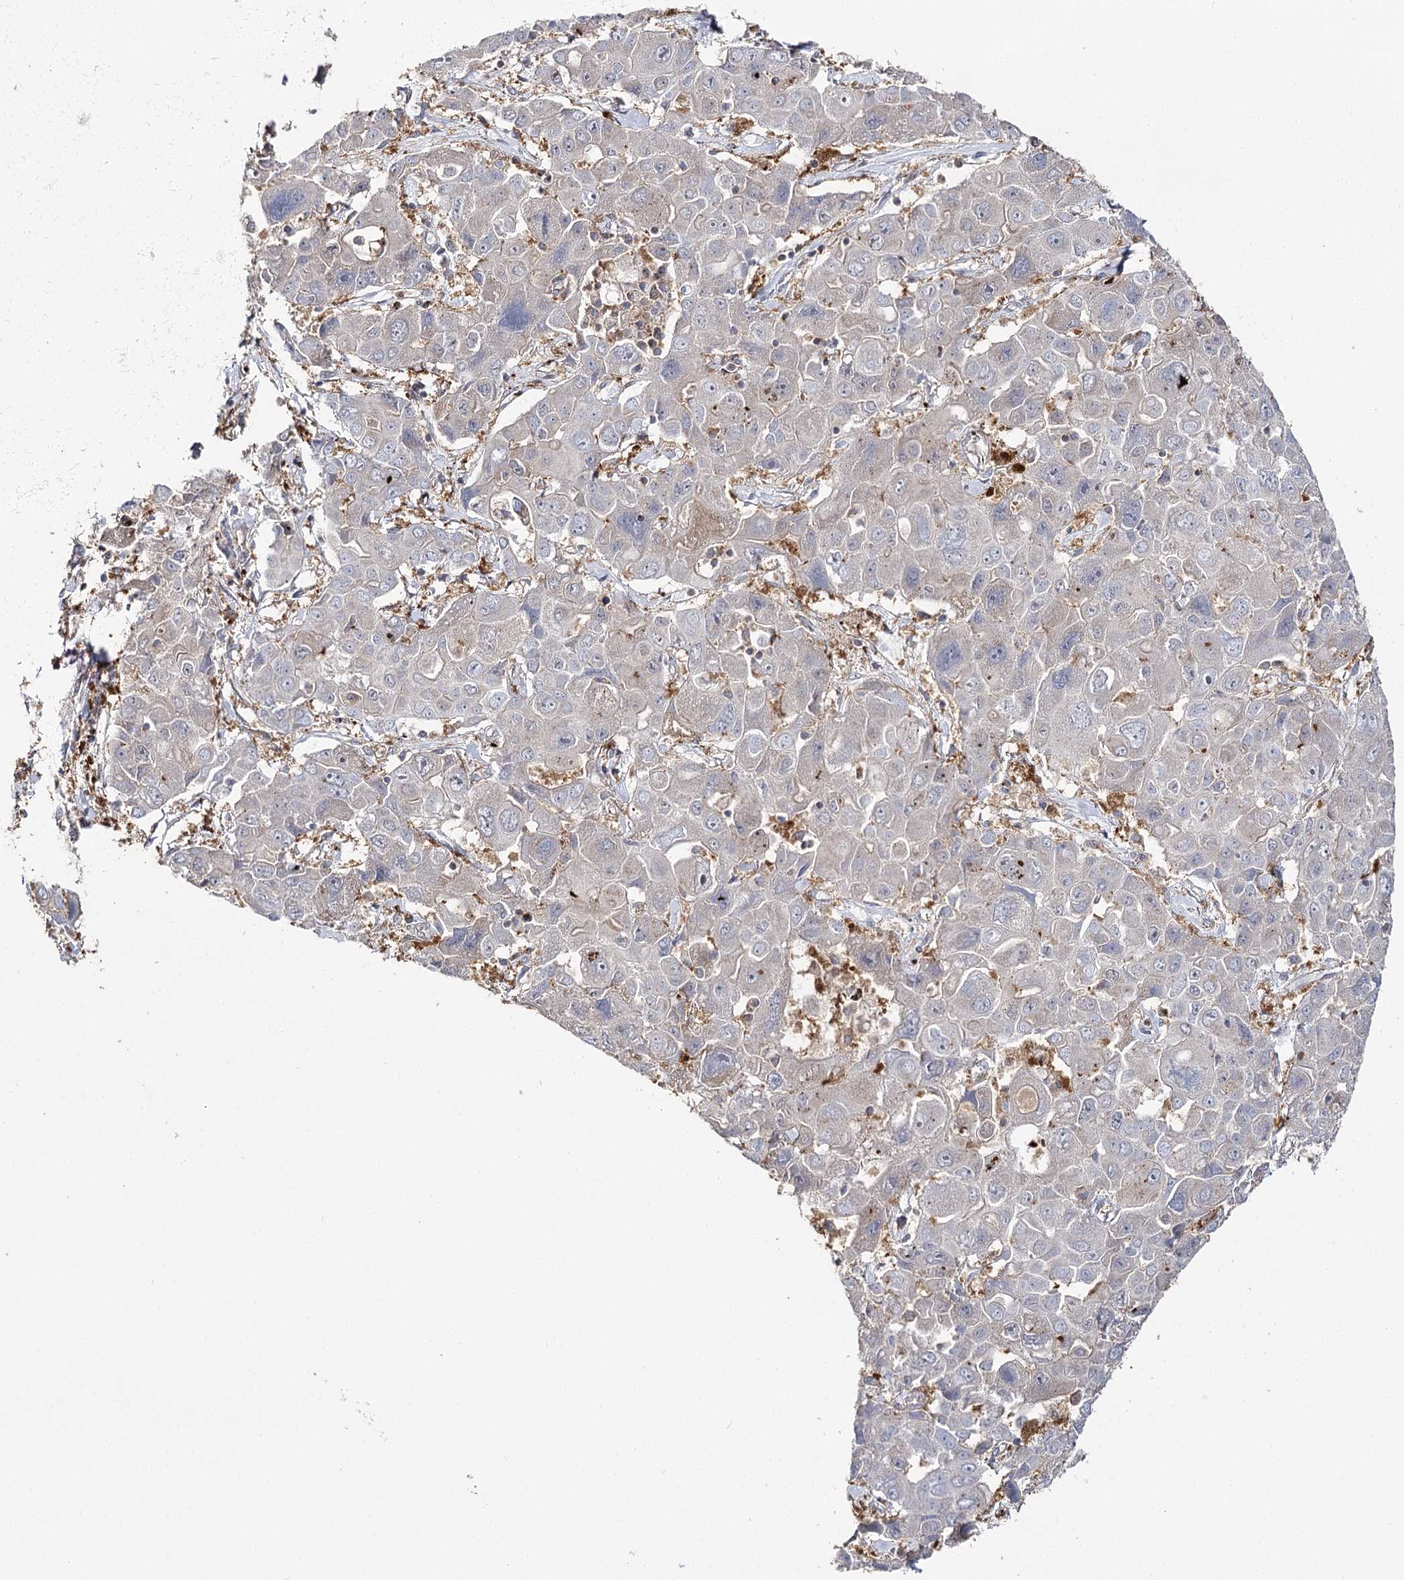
{"staining": {"intensity": "negative", "quantity": "none", "location": "none"}, "tissue": "liver cancer", "cell_type": "Tumor cells", "image_type": "cancer", "snomed": [{"axis": "morphology", "description": "Cholangiocarcinoma"}, {"axis": "topography", "description": "Liver"}], "caption": "The micrograph displays no staining of tumor cells in cholangiocarcinoma (liver). Brightfield microscopy of immunohistochemistry stained with DAB (3,3'-diaminobenzidine) (brown) and hematoxylin (blue), captured at high magnification.", "gene": "SEC24B", "patient": {"sex": "male", "age": 67}}